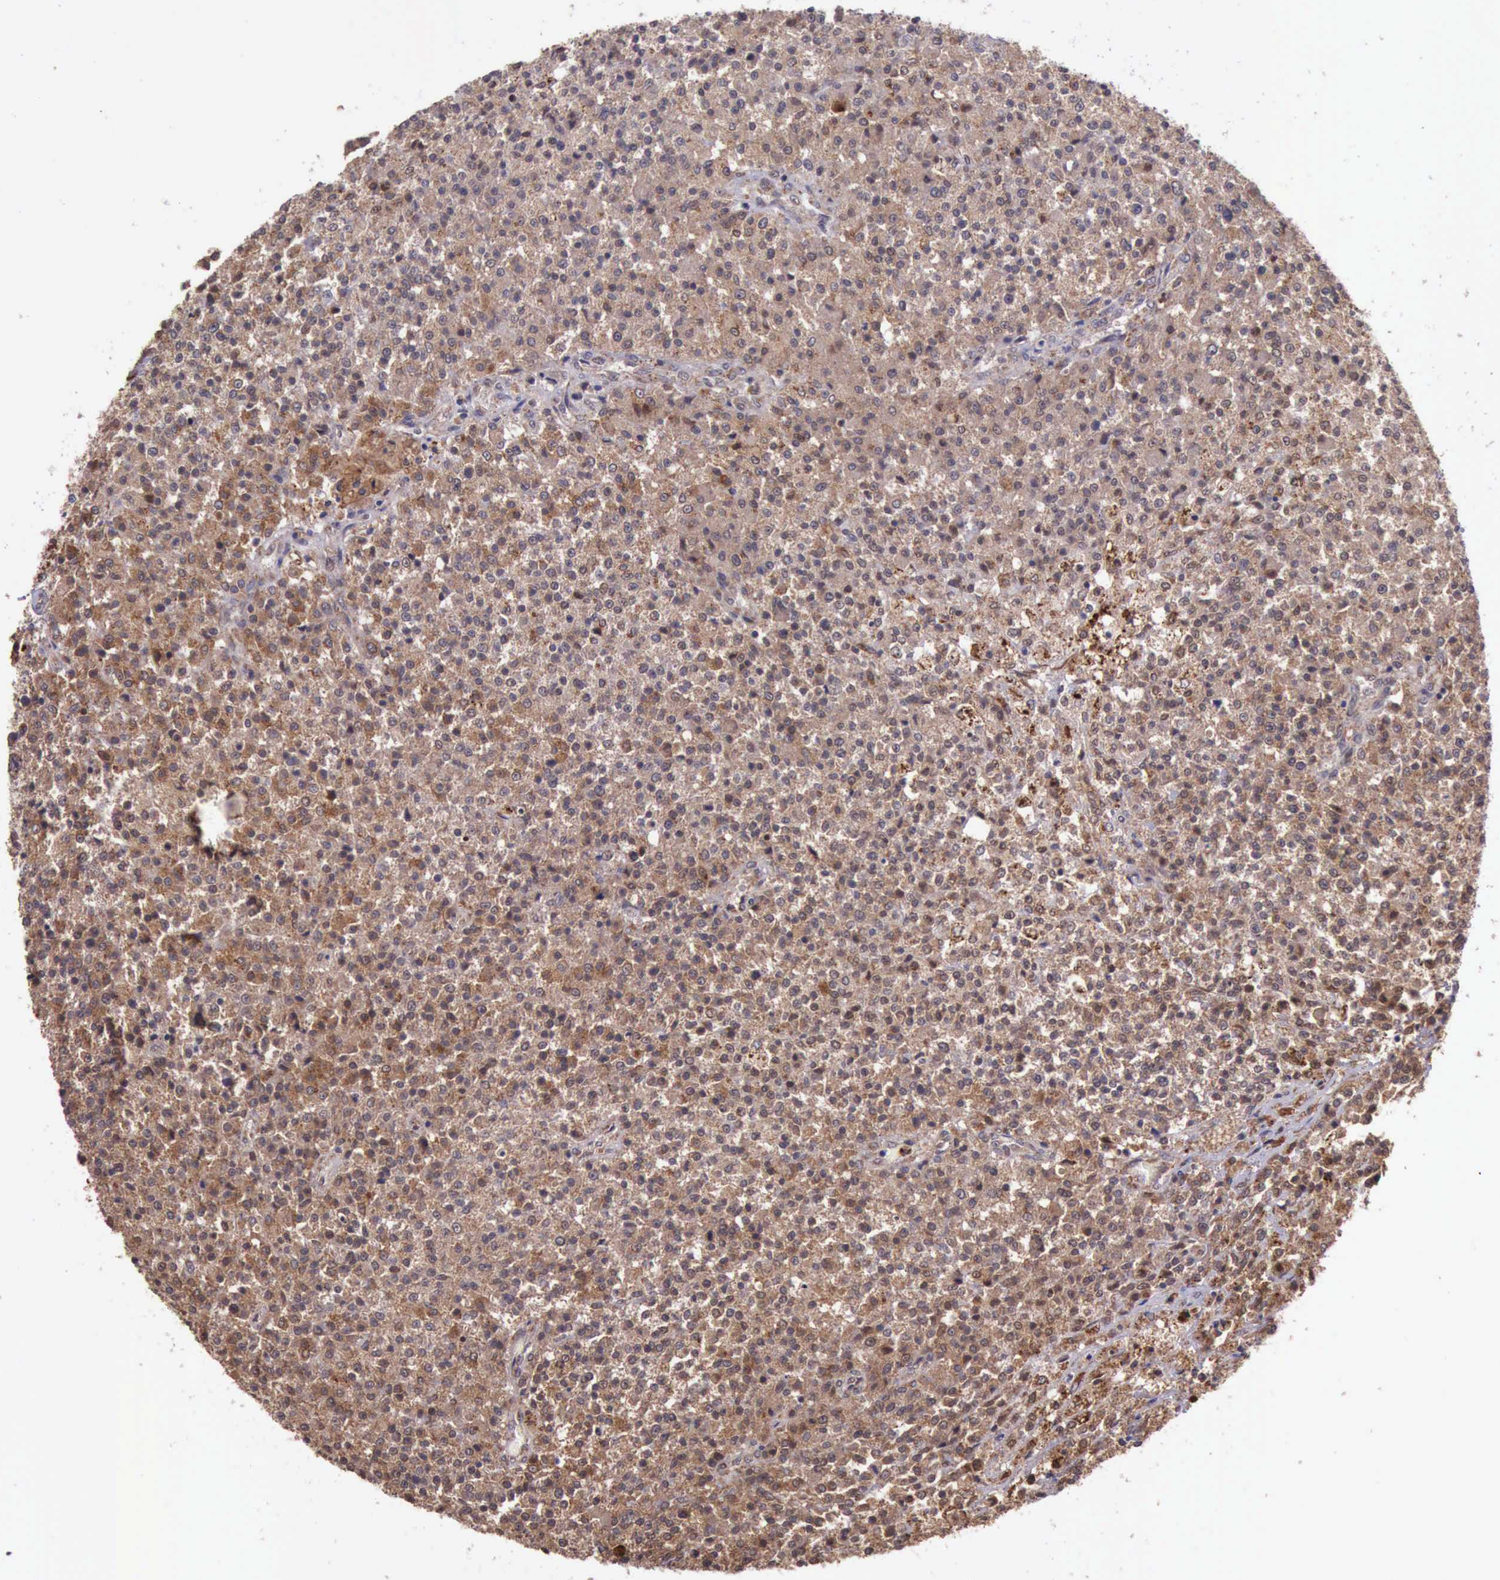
{"staining": {"intensity": "moderate", "quantity": ">75%", "location": "cytoplasmic/membranous"}, "tissue": "testis cancer", "cell_type": "Tumor cells", "image_type": "cancer", "snomed": [{"axis": "morphology", "description": "Seminoma, NOS"}, {"axis": "topography", "description": "Testis"}], "caption": "A brown stain labels moderate cytoplasmic/membranous expression of a protein in human testis cancer tumor cells.", "gene": "ARMCX3", "patient": {"sex": "male", "age": 59}}